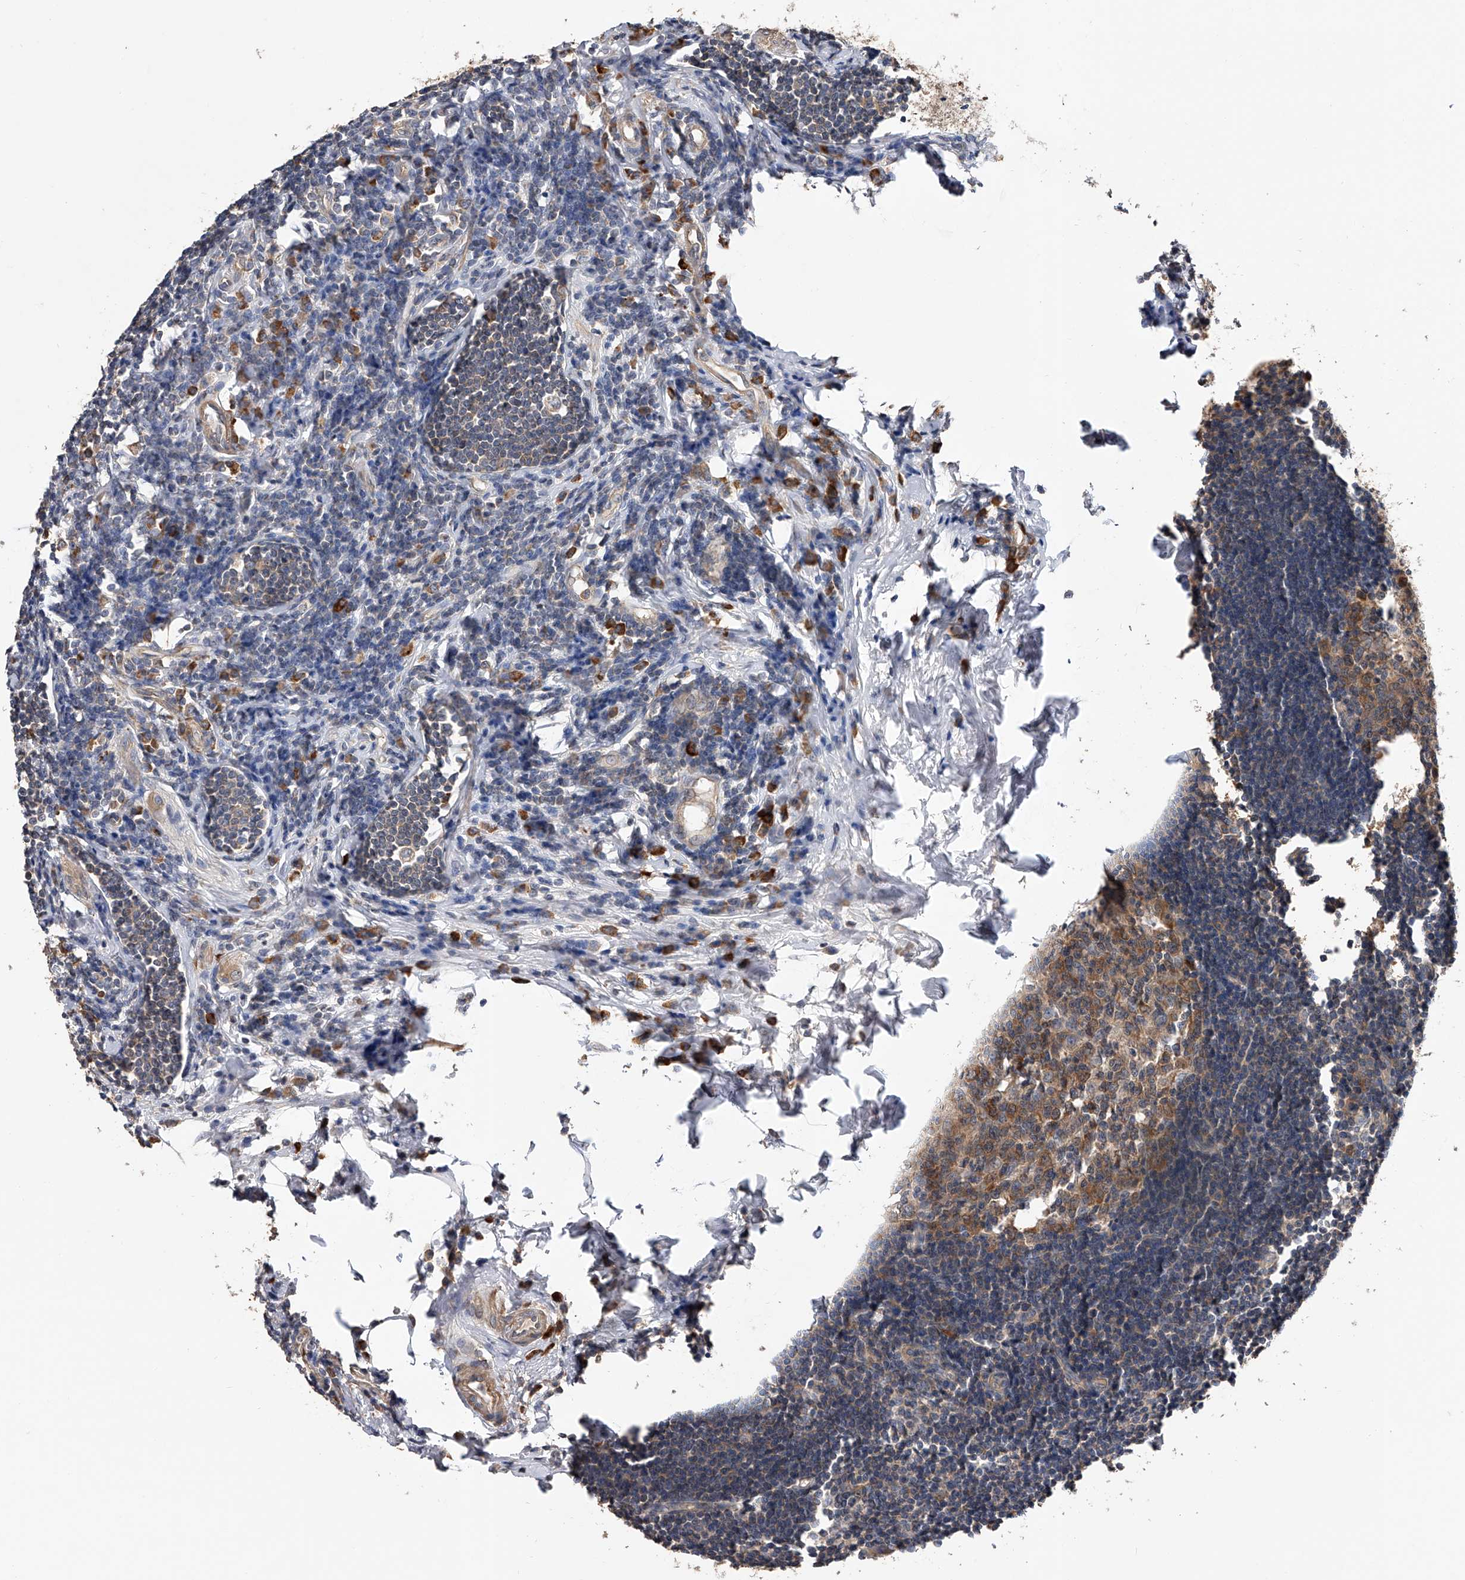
{"staining": {"intensity": "moderate", "quantity": "25%-75%", "location": "cytoplasmic/membranous"}, "tissue": "appendix", "cell_type": "Glandular cells", "image_type": "normal", "snomed": [{"axis": "morphology", "description": "Normal tissue, NOS"}, {"axis": "topography", "description": "Appendix"}], "caption": "A brown stain shows moderate cytoplasmic/membranous staining of a protein in glandular cells of benign appendix.", "gene": "CFAP298", "patient": {"sex": "female", "age": 54}}